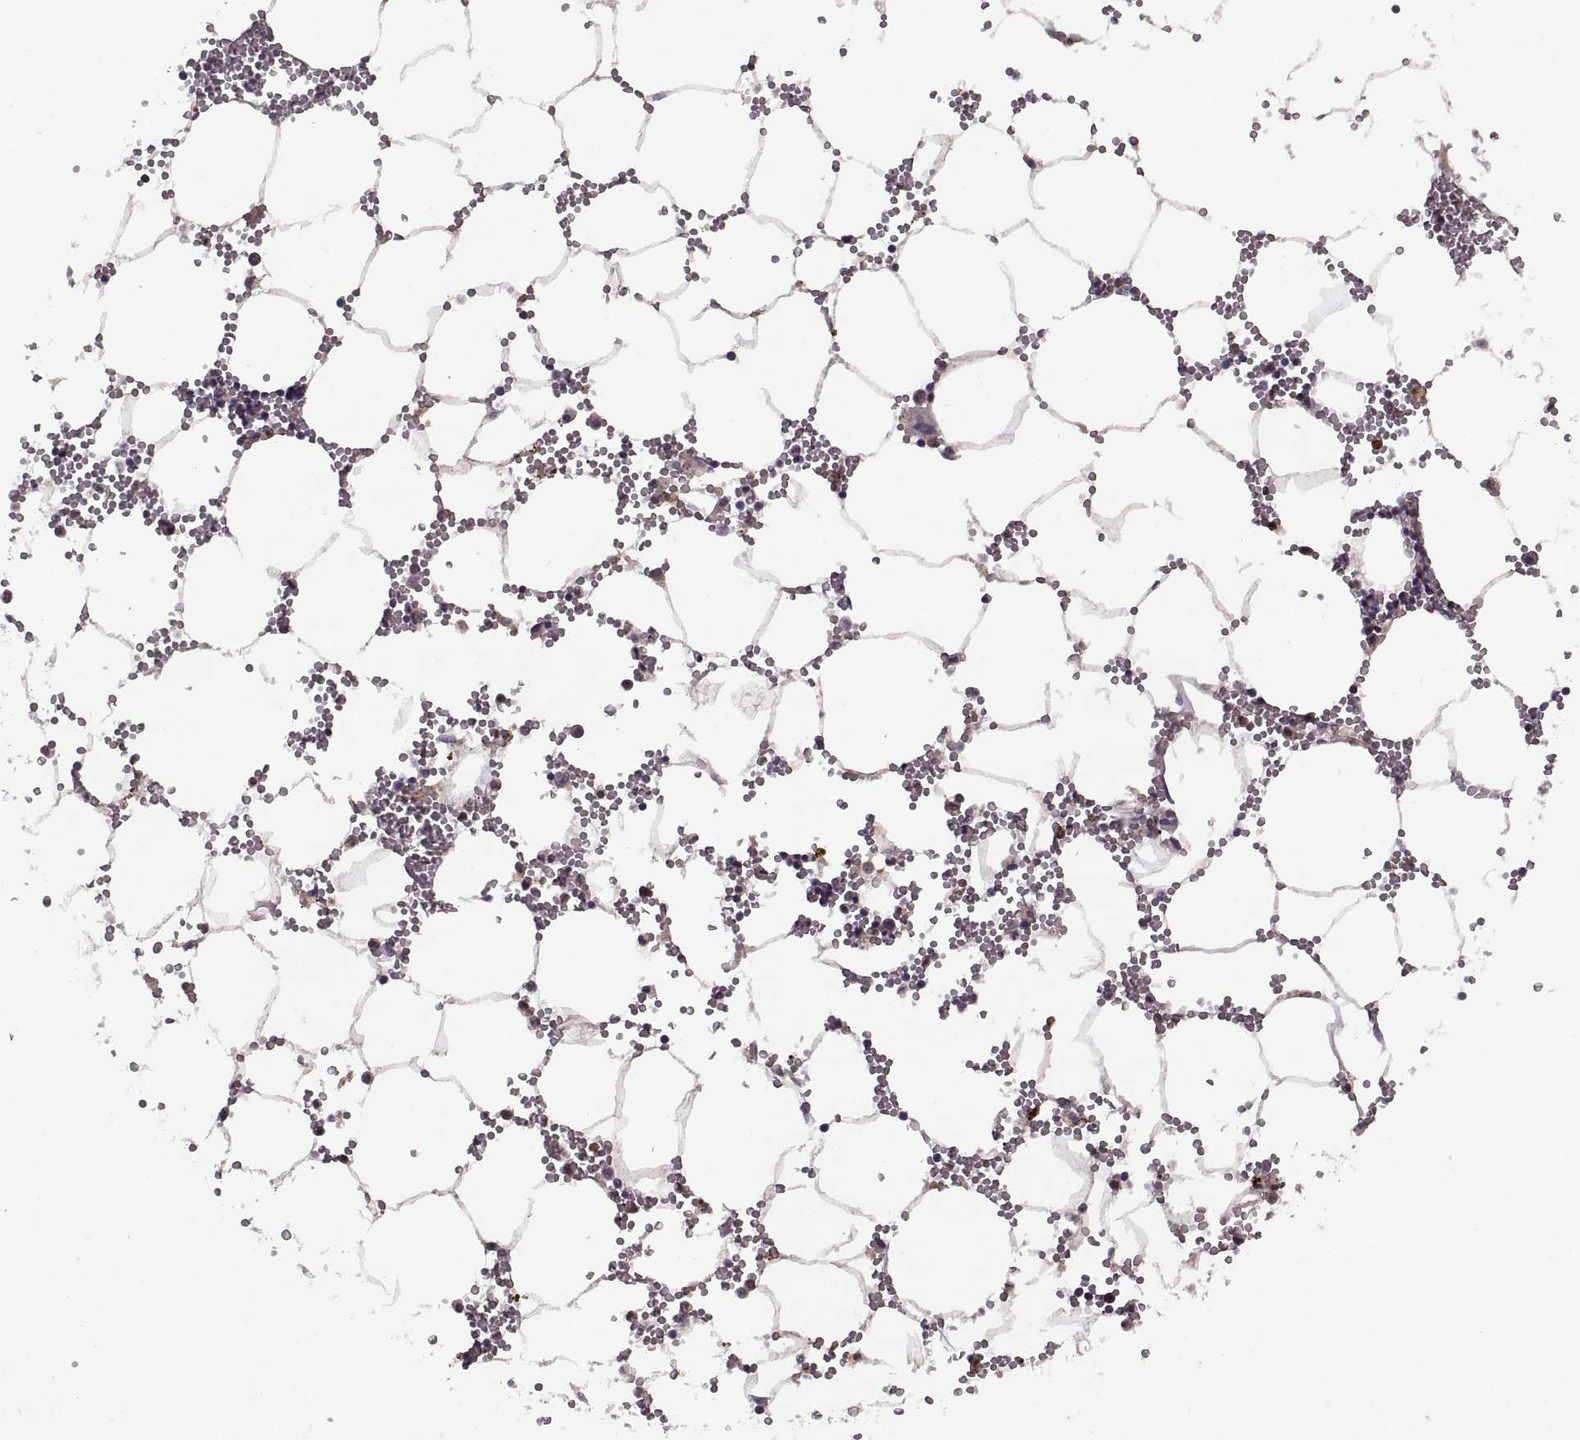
{"staining": {"intensity": "weak", "quantity": "<25%", "location": "cytoplasmic/membranous"}, "tissue": "bone marrow", "cell_type": "Hematopoietic cells", "image_type": "normal", "snomed": [{"axis": "morphology", "description": "Normal tissue, NOS"}, {"axis": "topography", "description": "Bone marrow"}], "caption": "Benign bone marrow was stained to show a protein in brown. There is no significant expression in hematopoietic cells. (Brightfield microscopy of DAB (3,3'-diaminobenzidine) IHC at high magnification).", "gene": "PIERCE1", "patient": {"sex": "male", "age": 54}}